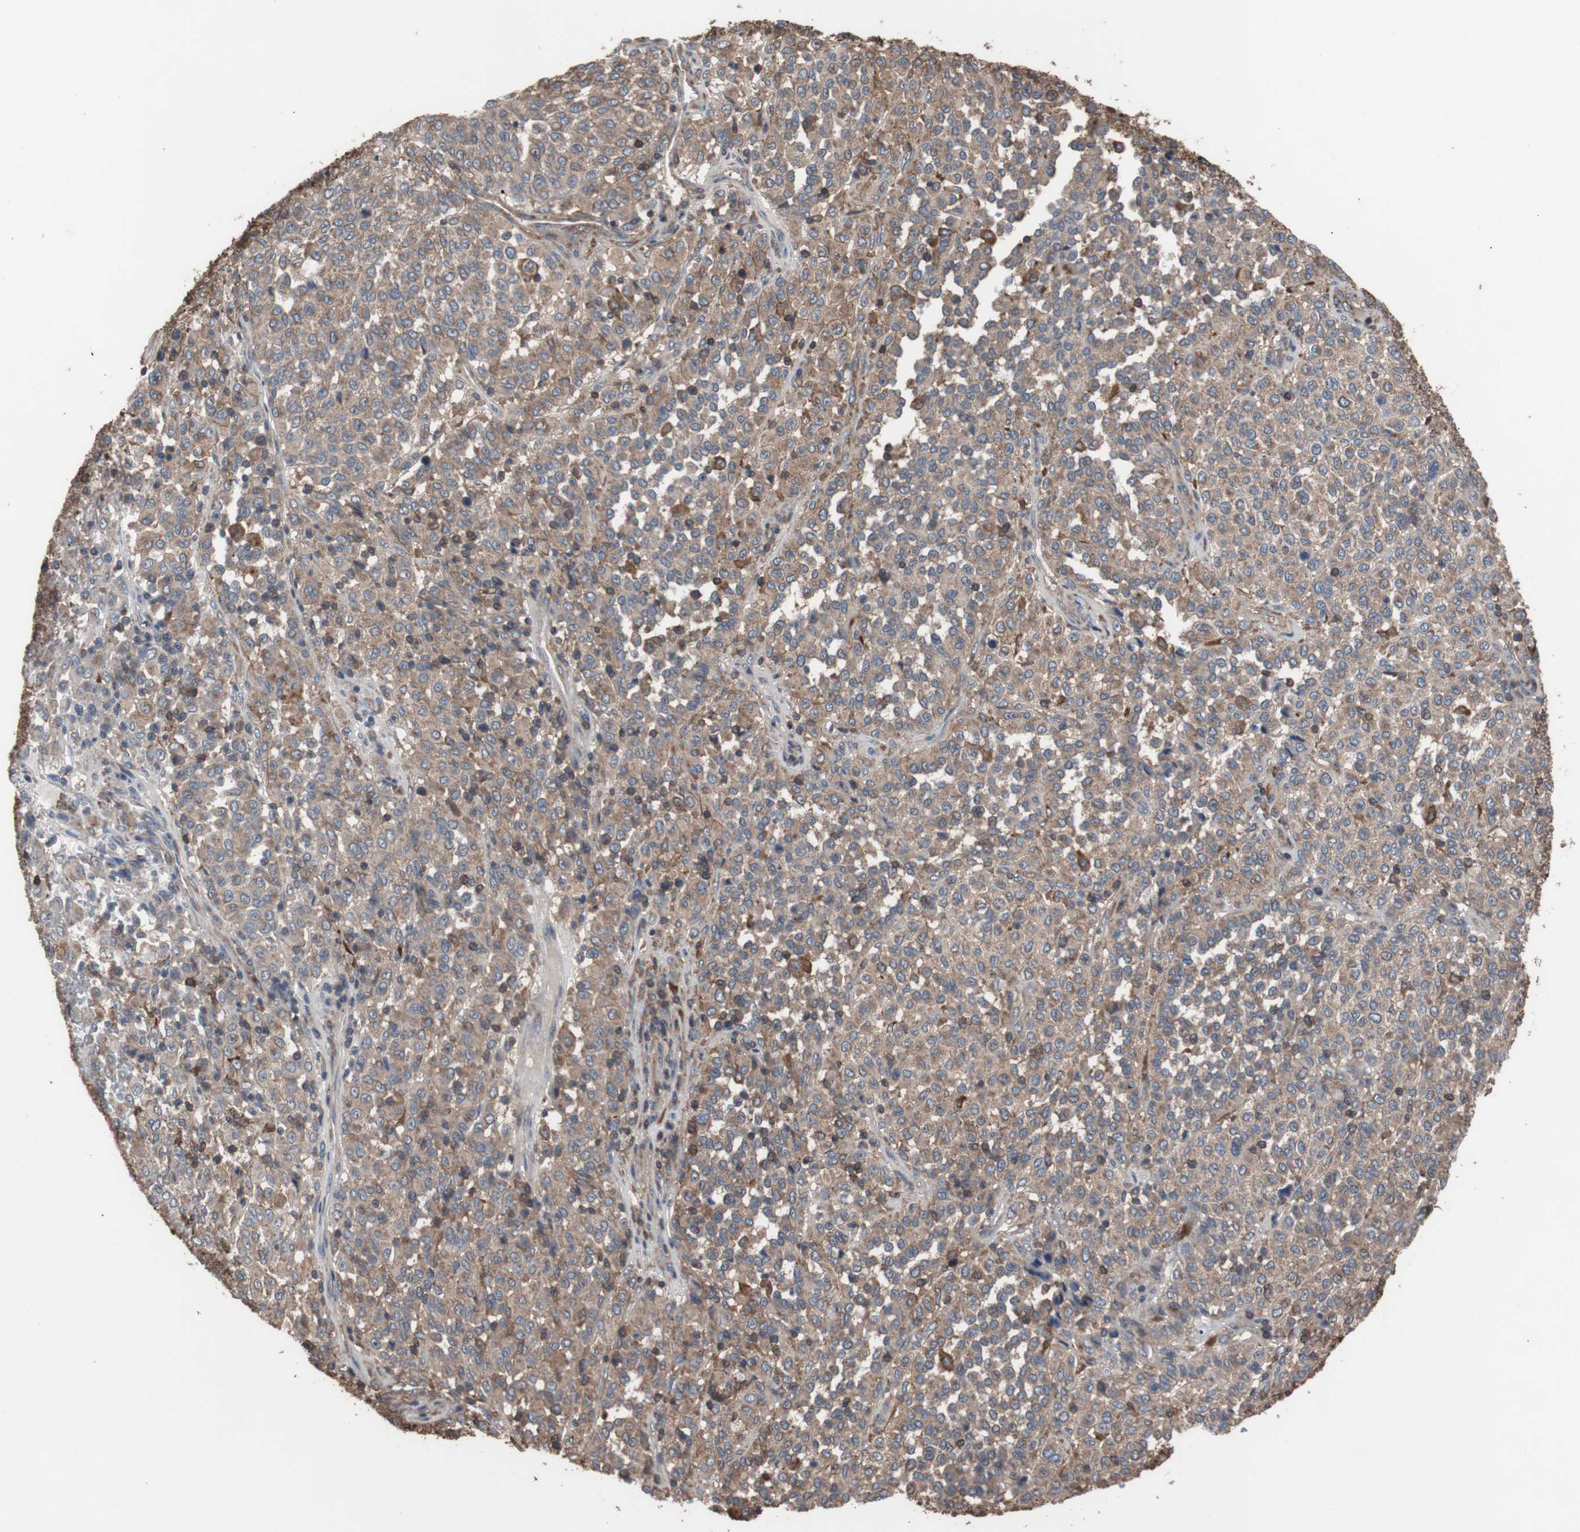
{"staining": {"intensity": "moderate", "quantity": ">75%", "location": "cytoplasmic/membranous"}, "tissue": "melanoma", "cell_type": "Tumor cells", "image_type": "cancer", "snomed": [{"axis": "morphology", "description": "Malignant melanoma, Metastatic site"}, {"axis": "topography", "description": "Pancreas"}], "caption": "Melanoma stained with DAB (3,3'-diaminobenzidine) immunohistochemistry displays medium levels of moderate cytoplasmic/membranous expression in about >75% of tumor cells.", "gene": "COL6A2", "patient": {"sex": "female", "age": 30}}